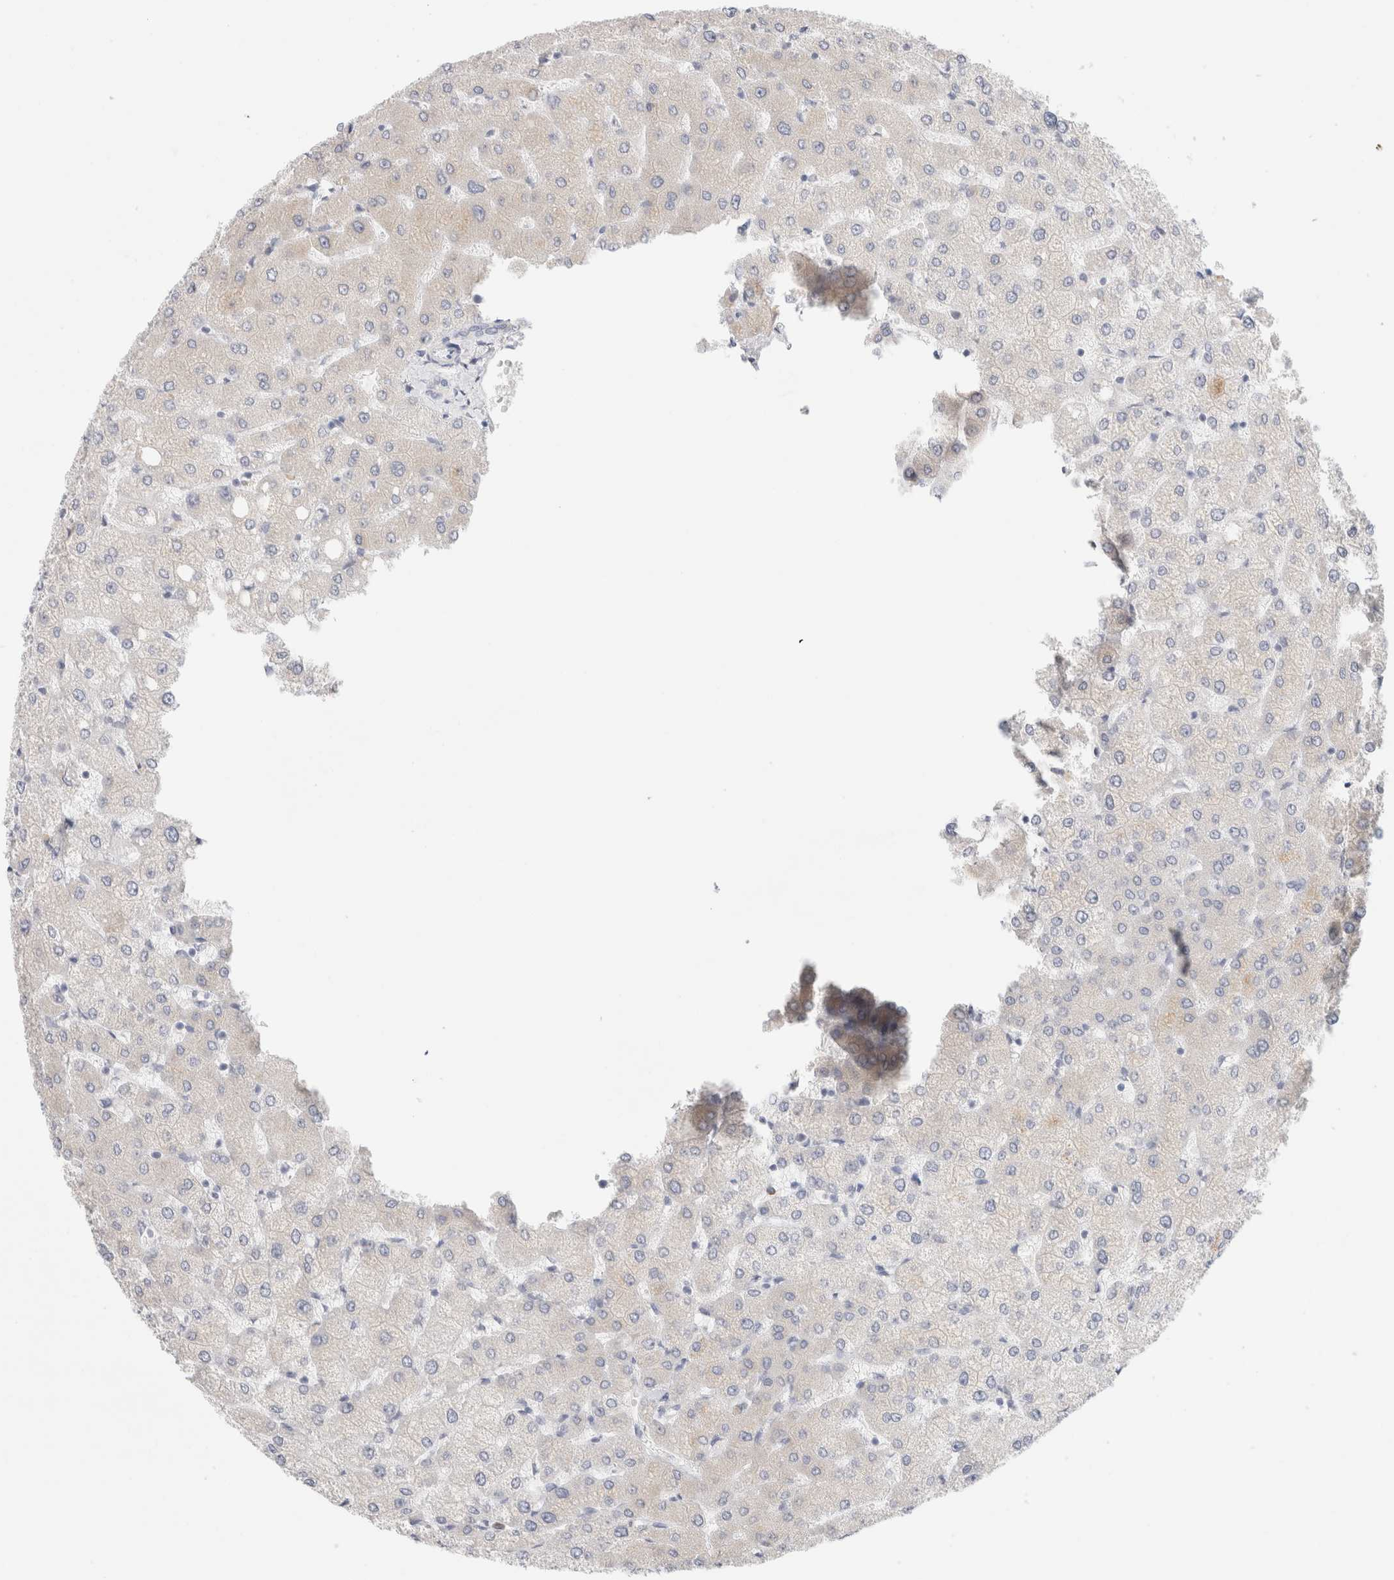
{"staining": {"intensity": "negative", "quantity": "none", "location": "none"}, "tissue": "liver", "cell_type": "Cholangiocytes", "image_type": "normal", "snomed": [{"axis": "morphology", "description": "Normal tissue, NOS"}, {"axis": "topography", "description": "Liver"}], "caption": "A high-resolution histopathology image shows IHC staining of unremarkable liver, which shows no significant staining in cholangiocytes.", "gene": "CSK", "patient": {"sex": "female", "age": 54}}